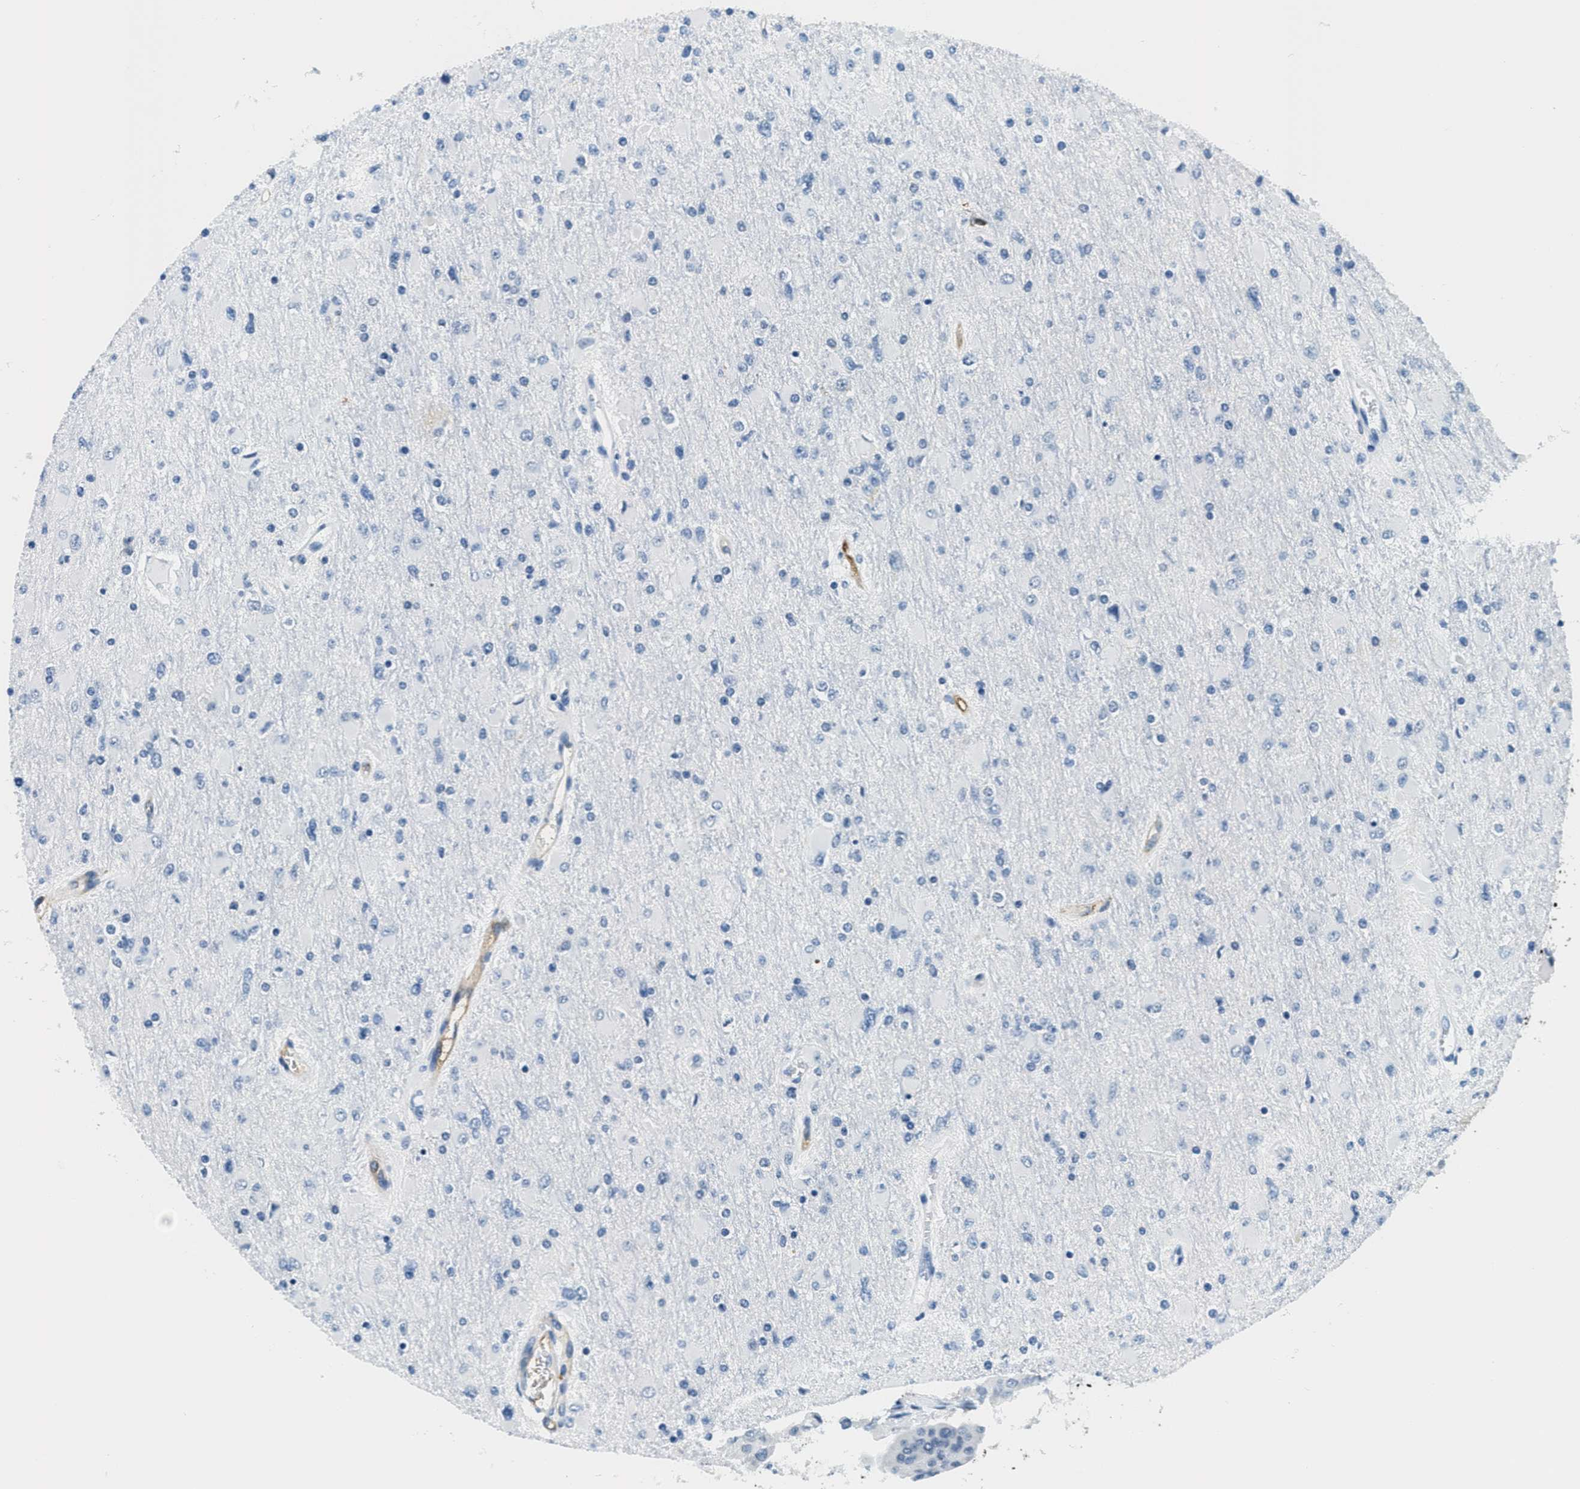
{"staining": {"intensity": "negative", "quantity": "none", "location": "none"}, "tissue": "glioma", "cell_type": "Tumor cells", "image_type": "cancer", "snomed": [{"axis": "morphology", "description": "Glioma, malignant, High grade"}, {"axis": "topography", "description": "Cerebral cortex"}], "caption": "Tumor cells show no significant protein positivity in malignant glioma (high-grade).", "gene": "CA4", "patient": {"sex": "female", "age": 36}}